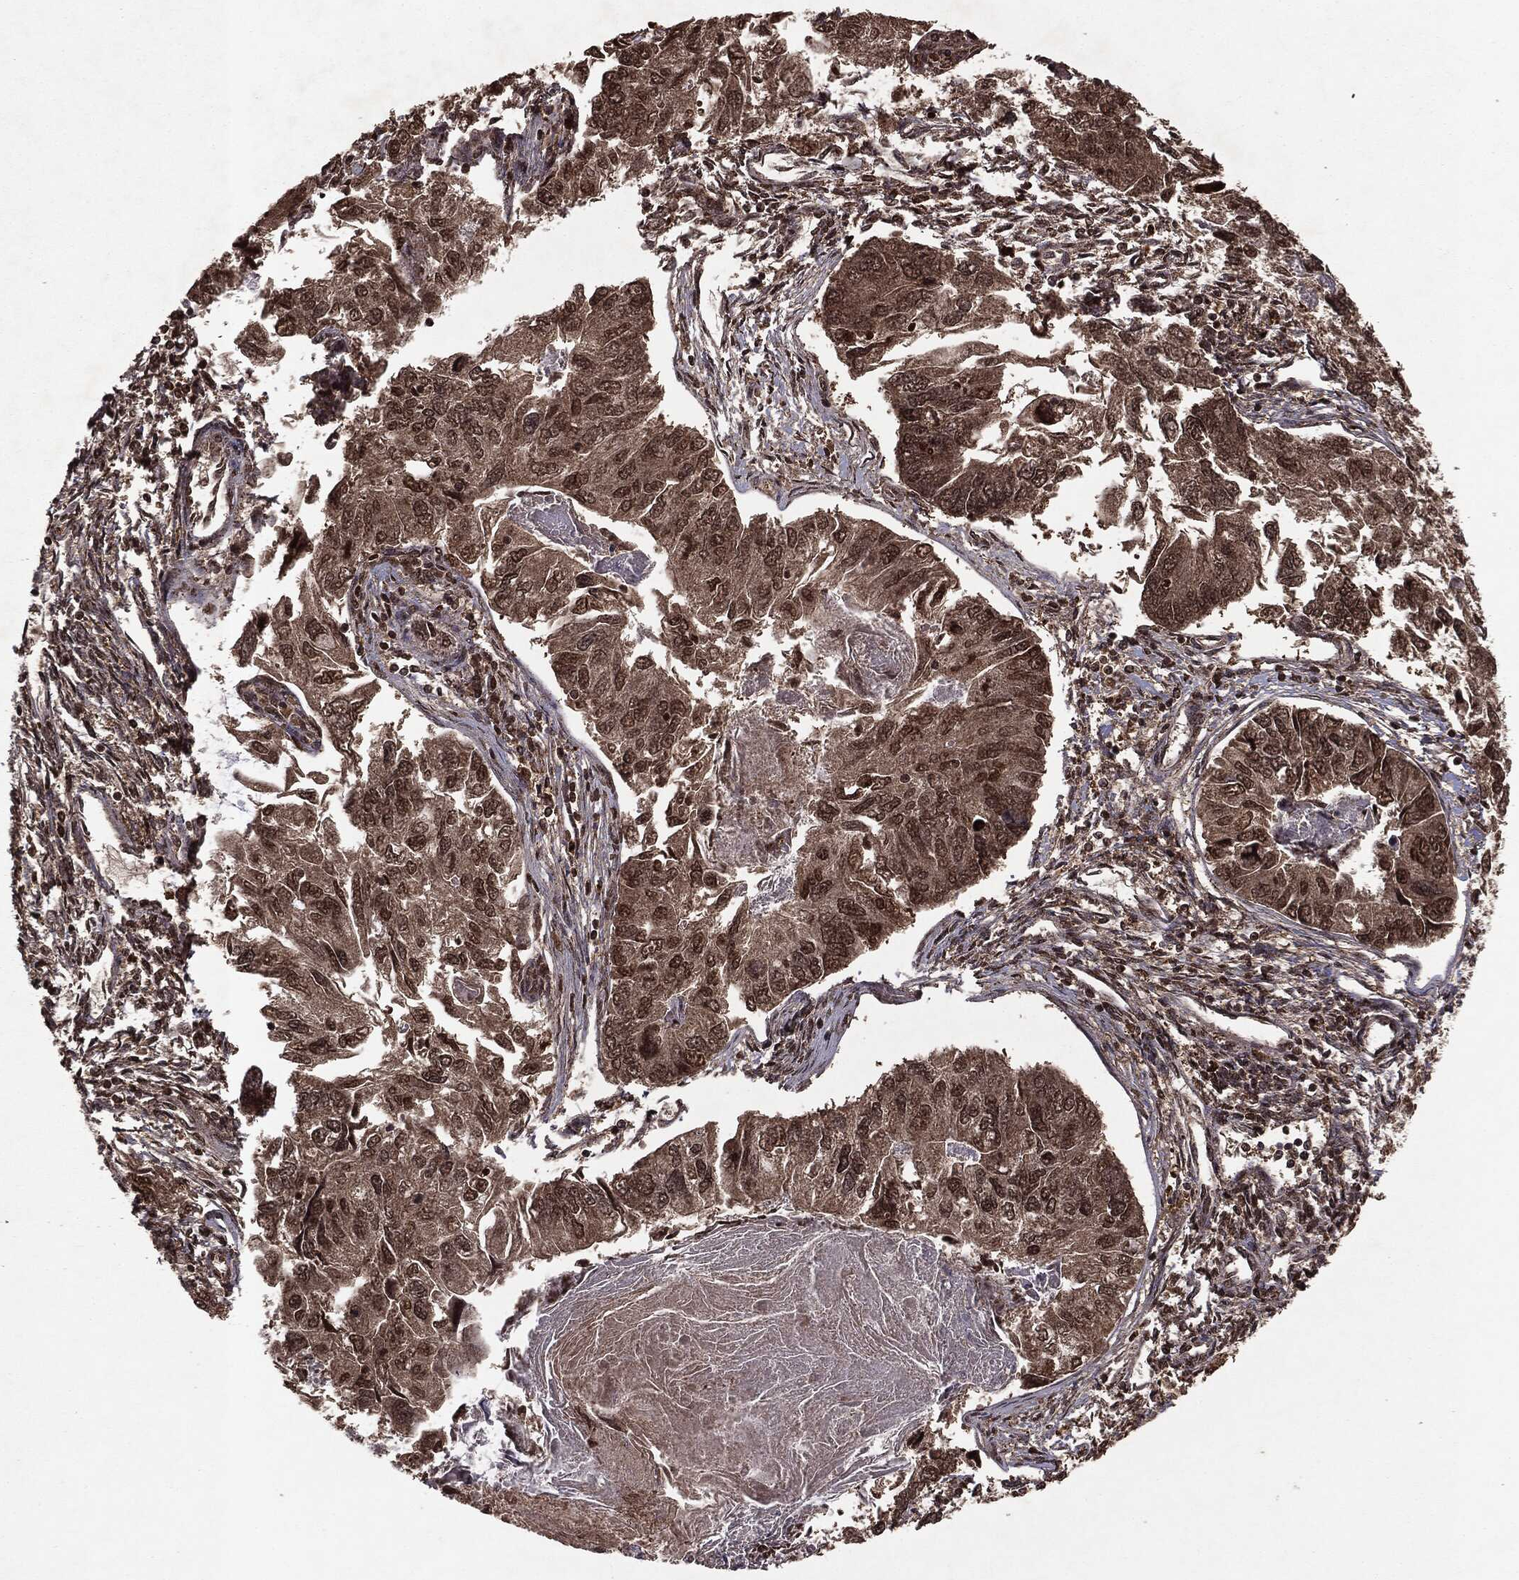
{"staining": {"intensity": "weak", "quantity": "25%-75%", "location": "cytoplasmic/membranous,nuclear"}, "tissue": "endometrial cancer", "cell_type": "Tumor cells", "image_type": "cancer", "snomed": [{"axis": "morphology", "description": "Carcinoma, NOS"}, {"axis": "topography", "description": "Uterus"}], "caption": "Carcinoma (endometrial) tissue exhibits weak cytoplasmic/membranous and nuclear staining in approximately 25%-75% of tumor cells, visualized by immunohistochemistry.", "gene": "PEBP1", "patient": {"sex": "female", "age": 76}}